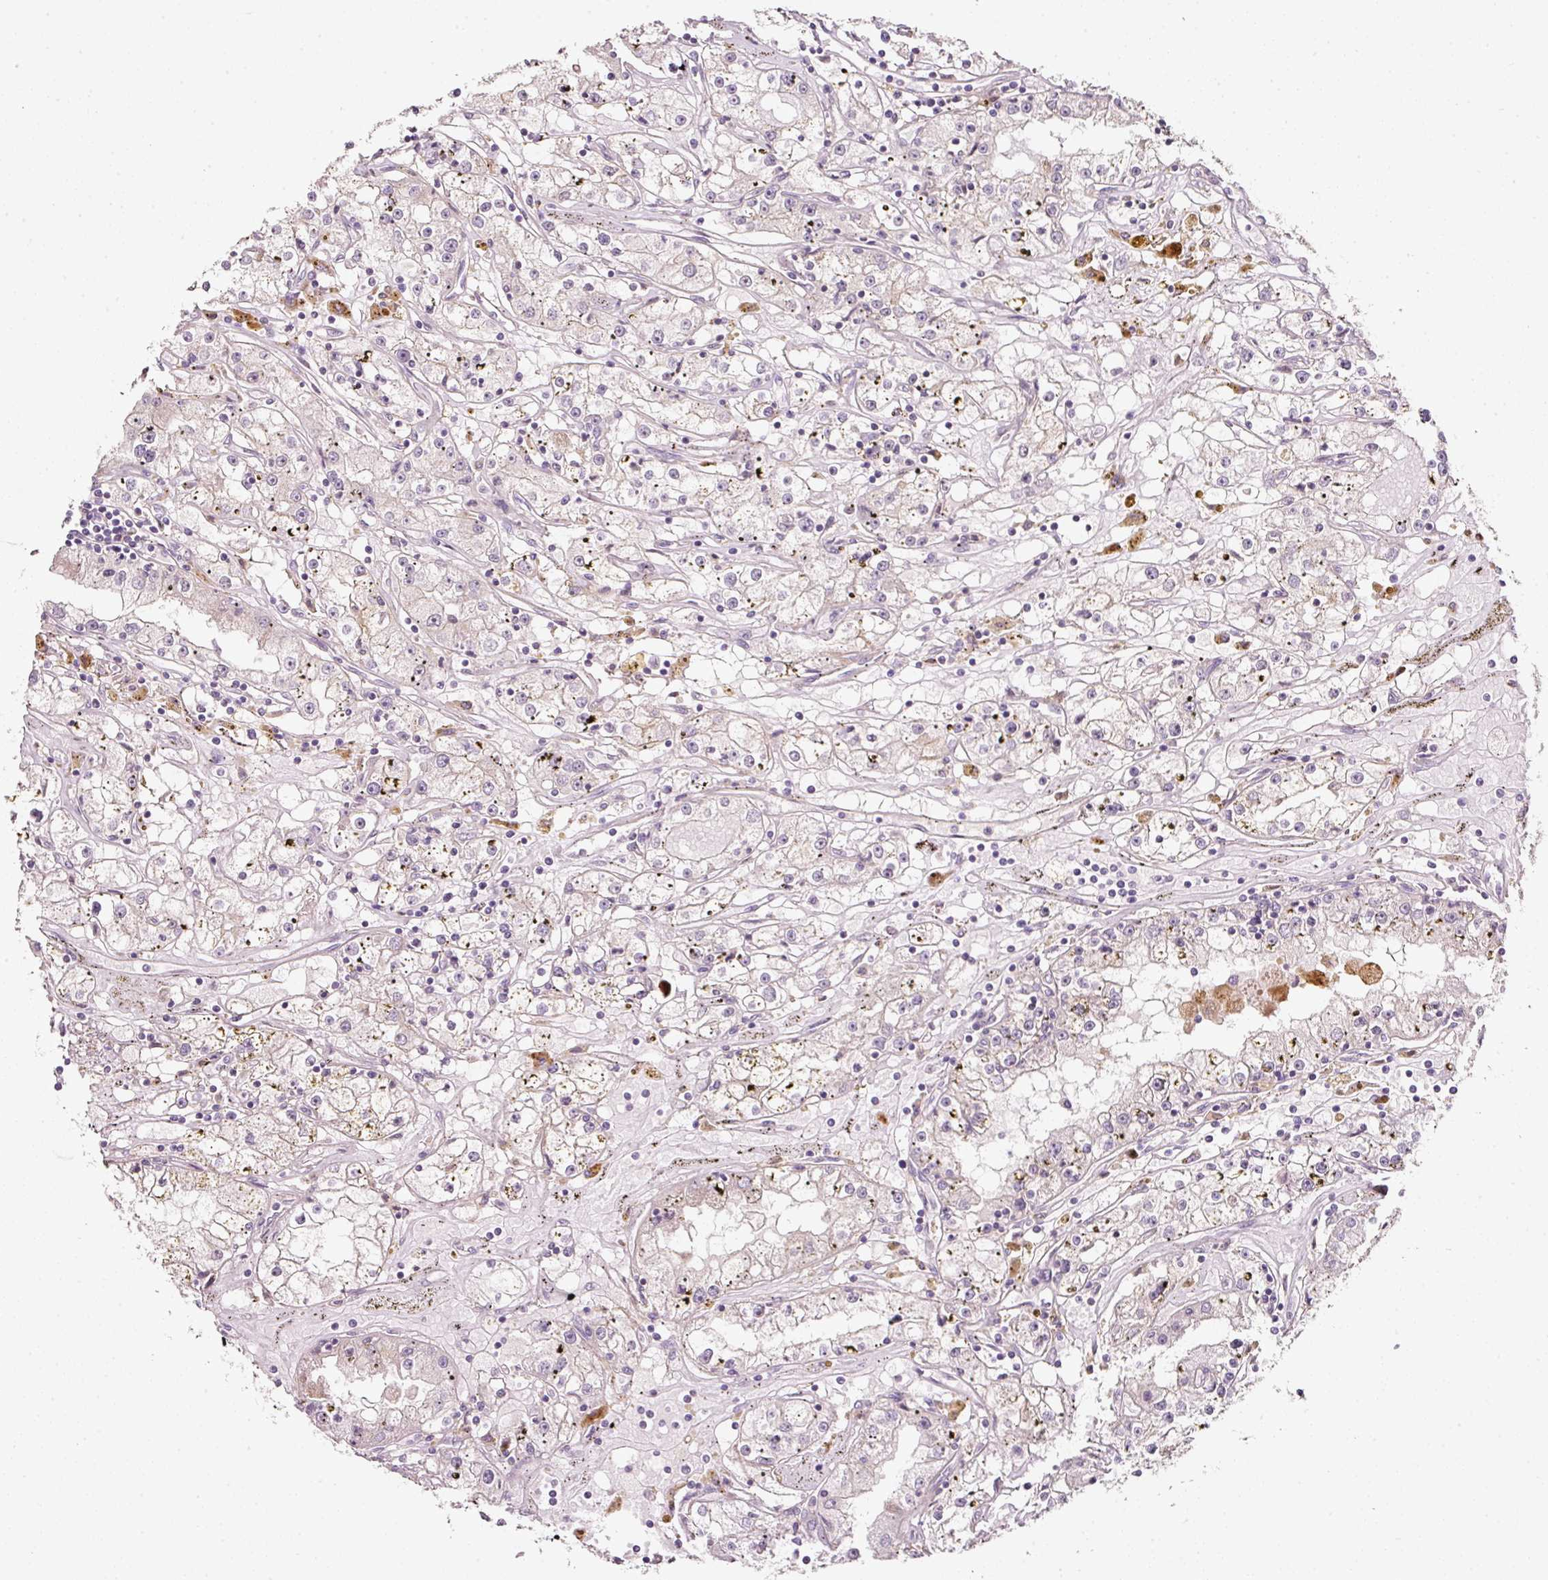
{"staining": {"intensity": "negative", "quantity": "none", "location": "none"}, "tissue": "renal cancer", "cell_type": "Tumor cells", "image_type": "cancer", "snomed": [{"axis": "morphology", "description": "Adenocarcinoma, NOS"}, {"axis": "topography", "description": "Kidney"}], "caption": "Protein analysis of renal cancer (adenocarcinoma) exhibits no significant expression in tumor cells.", "gene": "TIRAP", "patient": {"sex": "male", "age": 56}}